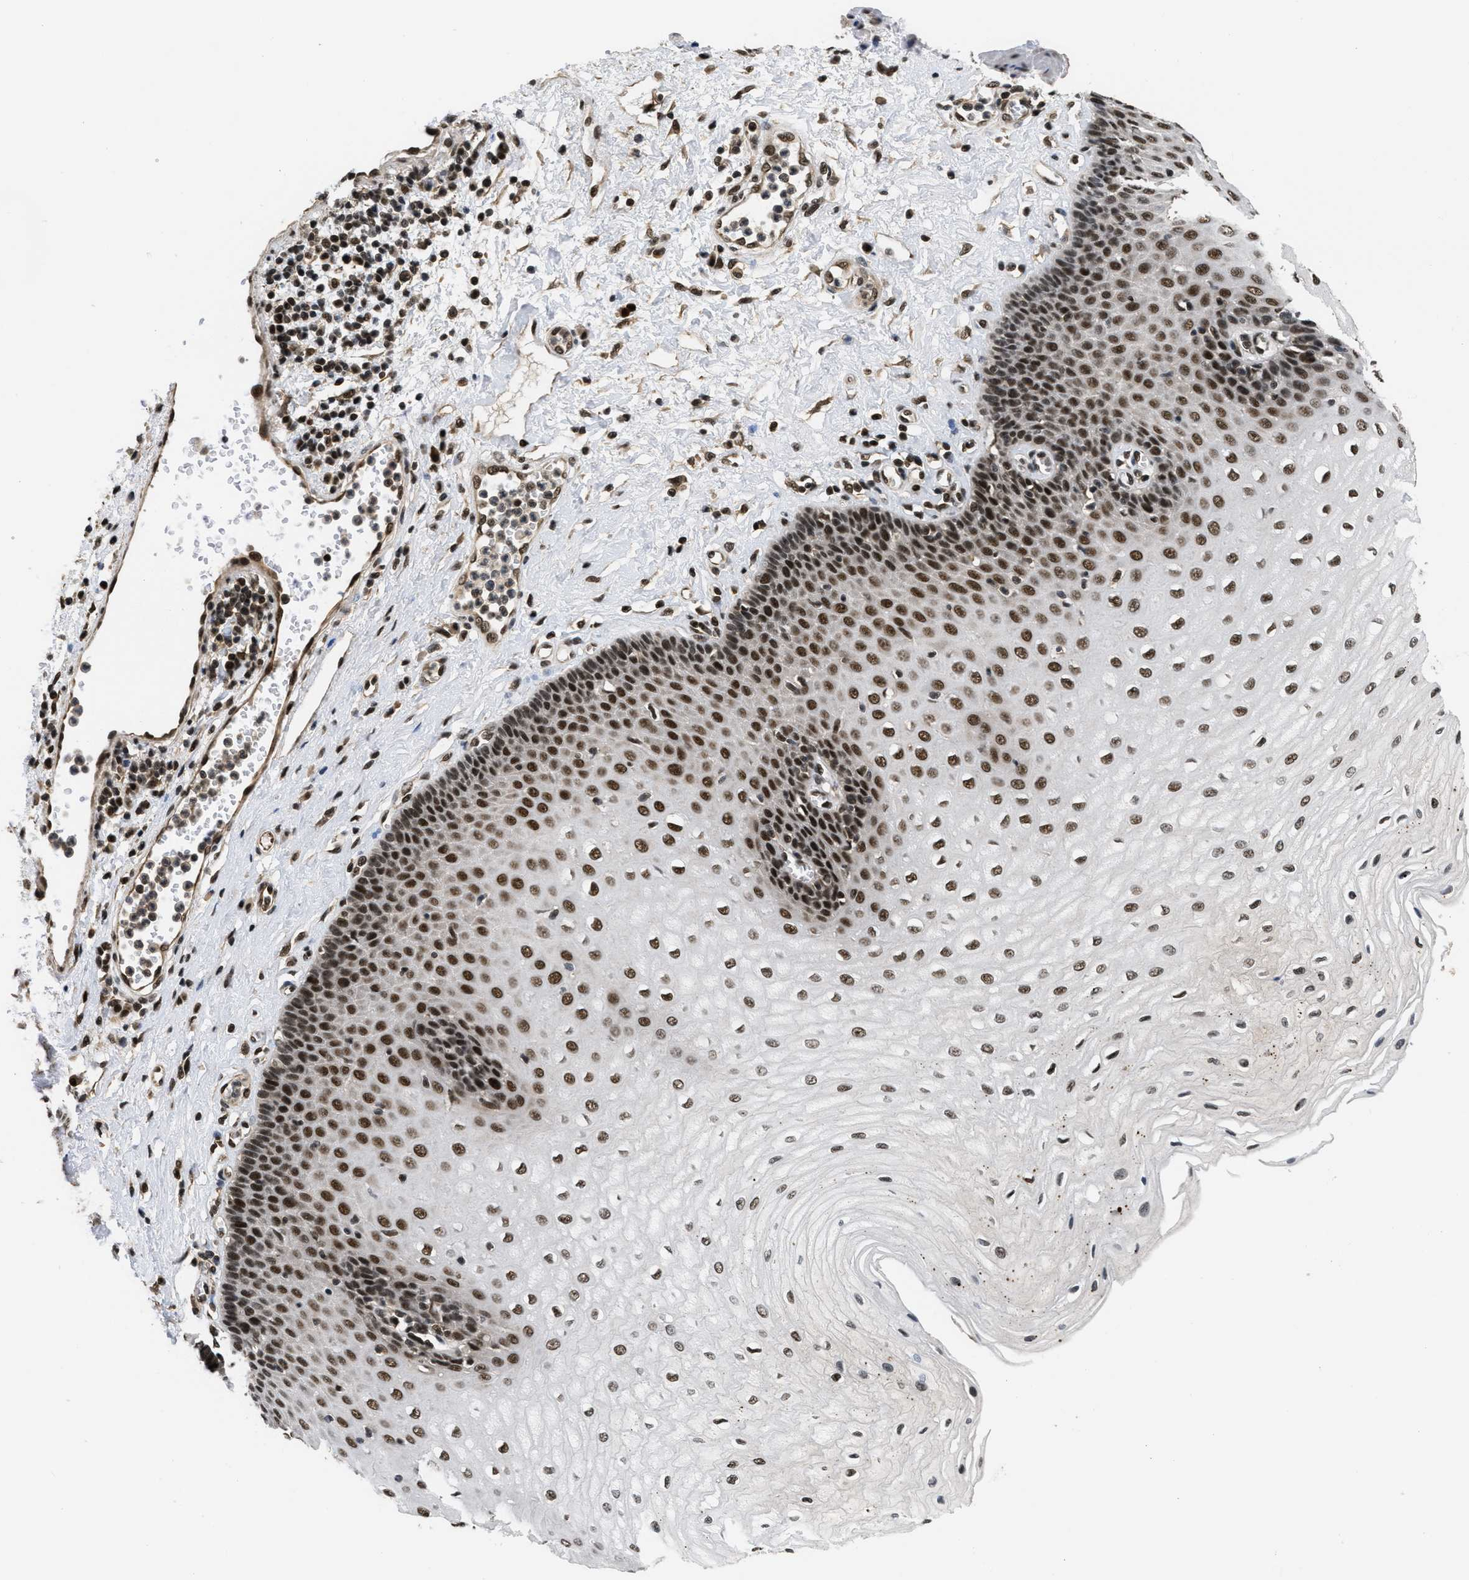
{"staining": {"intensity": "strong", "quantity": ">75%", "location": "nuclear"}, "tissue": "esophagus", "cell_type": "Squamous epithelial cells", "image_type": "normal", "snomed": [{"axis": "morphology", "description": "Normal tissue, NOS"}, {"axis": "morphology", "description": "Squamous cell carcinoma, NOS"}, {"axis": "topography", "description": "Esophagus"}], "caption": "Immunohistochemical staining of normal human esophagus demonstrates high levels of strong nuclear positivity in approximately >75% of squamous epithelial cells. (brown staining indicates protein expression, while blue staining denotes nuclei).", "gene": "CUL4B", "patient": {"sex": "male", "age": 65}}